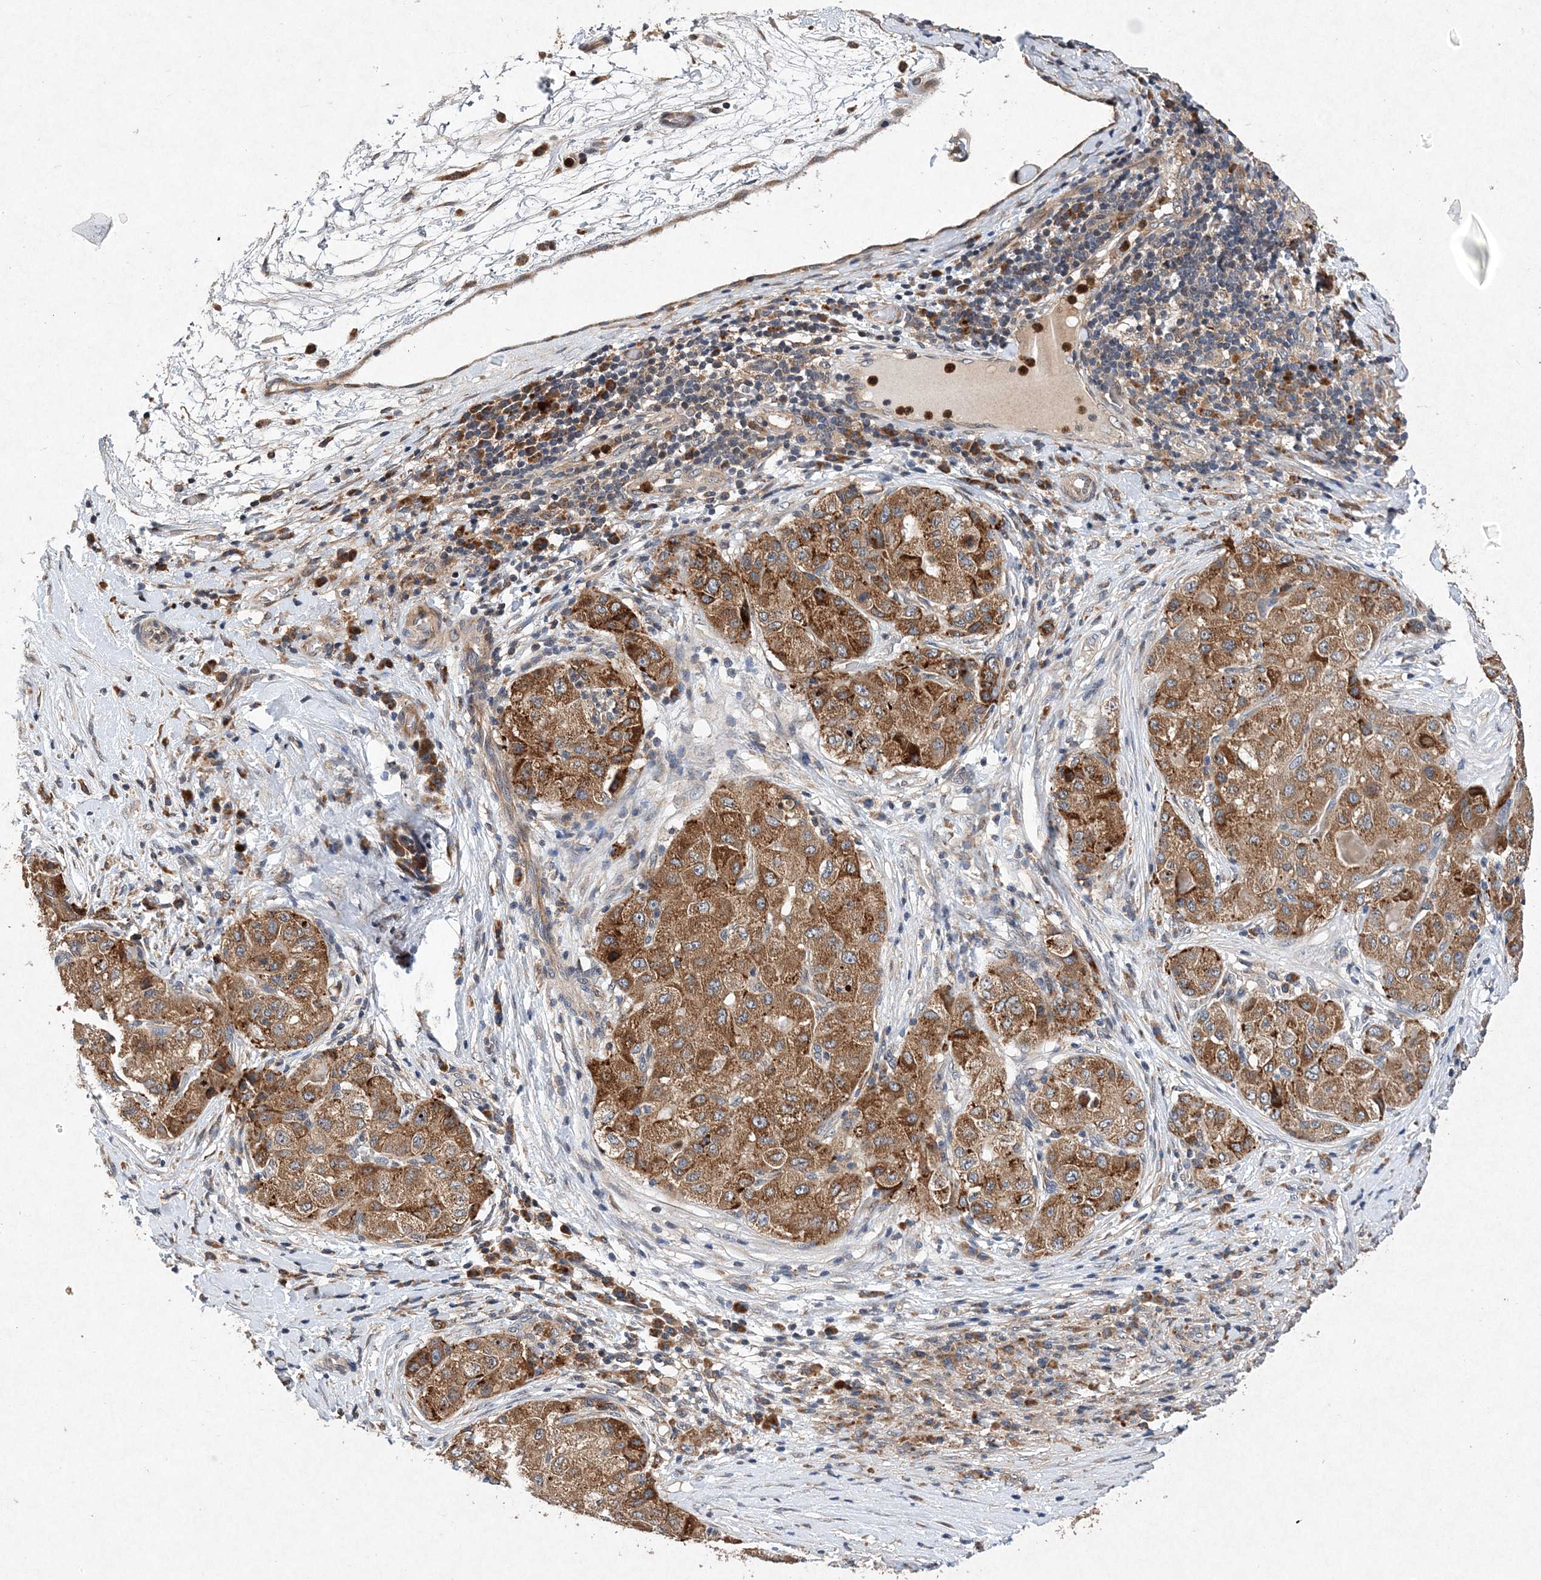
{"staining": {"intensity": "moderate", "quantity": ">75%", "location": "cytoplasmic/membranous"}, "tissue": "liver cancer", "cell_type": "Tumor cells", "image_type": "cancer", "snomed": [{"axis": "morphology", "description": "Carcinoma, Hepatocellular, NOS"}, {"axis": "topography", "description": "Liver"}], "caption": "Approximately >75% of tumor cells in human liver cancer (hepatocellular carcinoma) demonstrate moderate cytoplasmic/membranous protein positivity as visualized by brown immunohistochemical staining.", "gene": "PROSER1", "patient": {"sex": "male", "age": 80}}